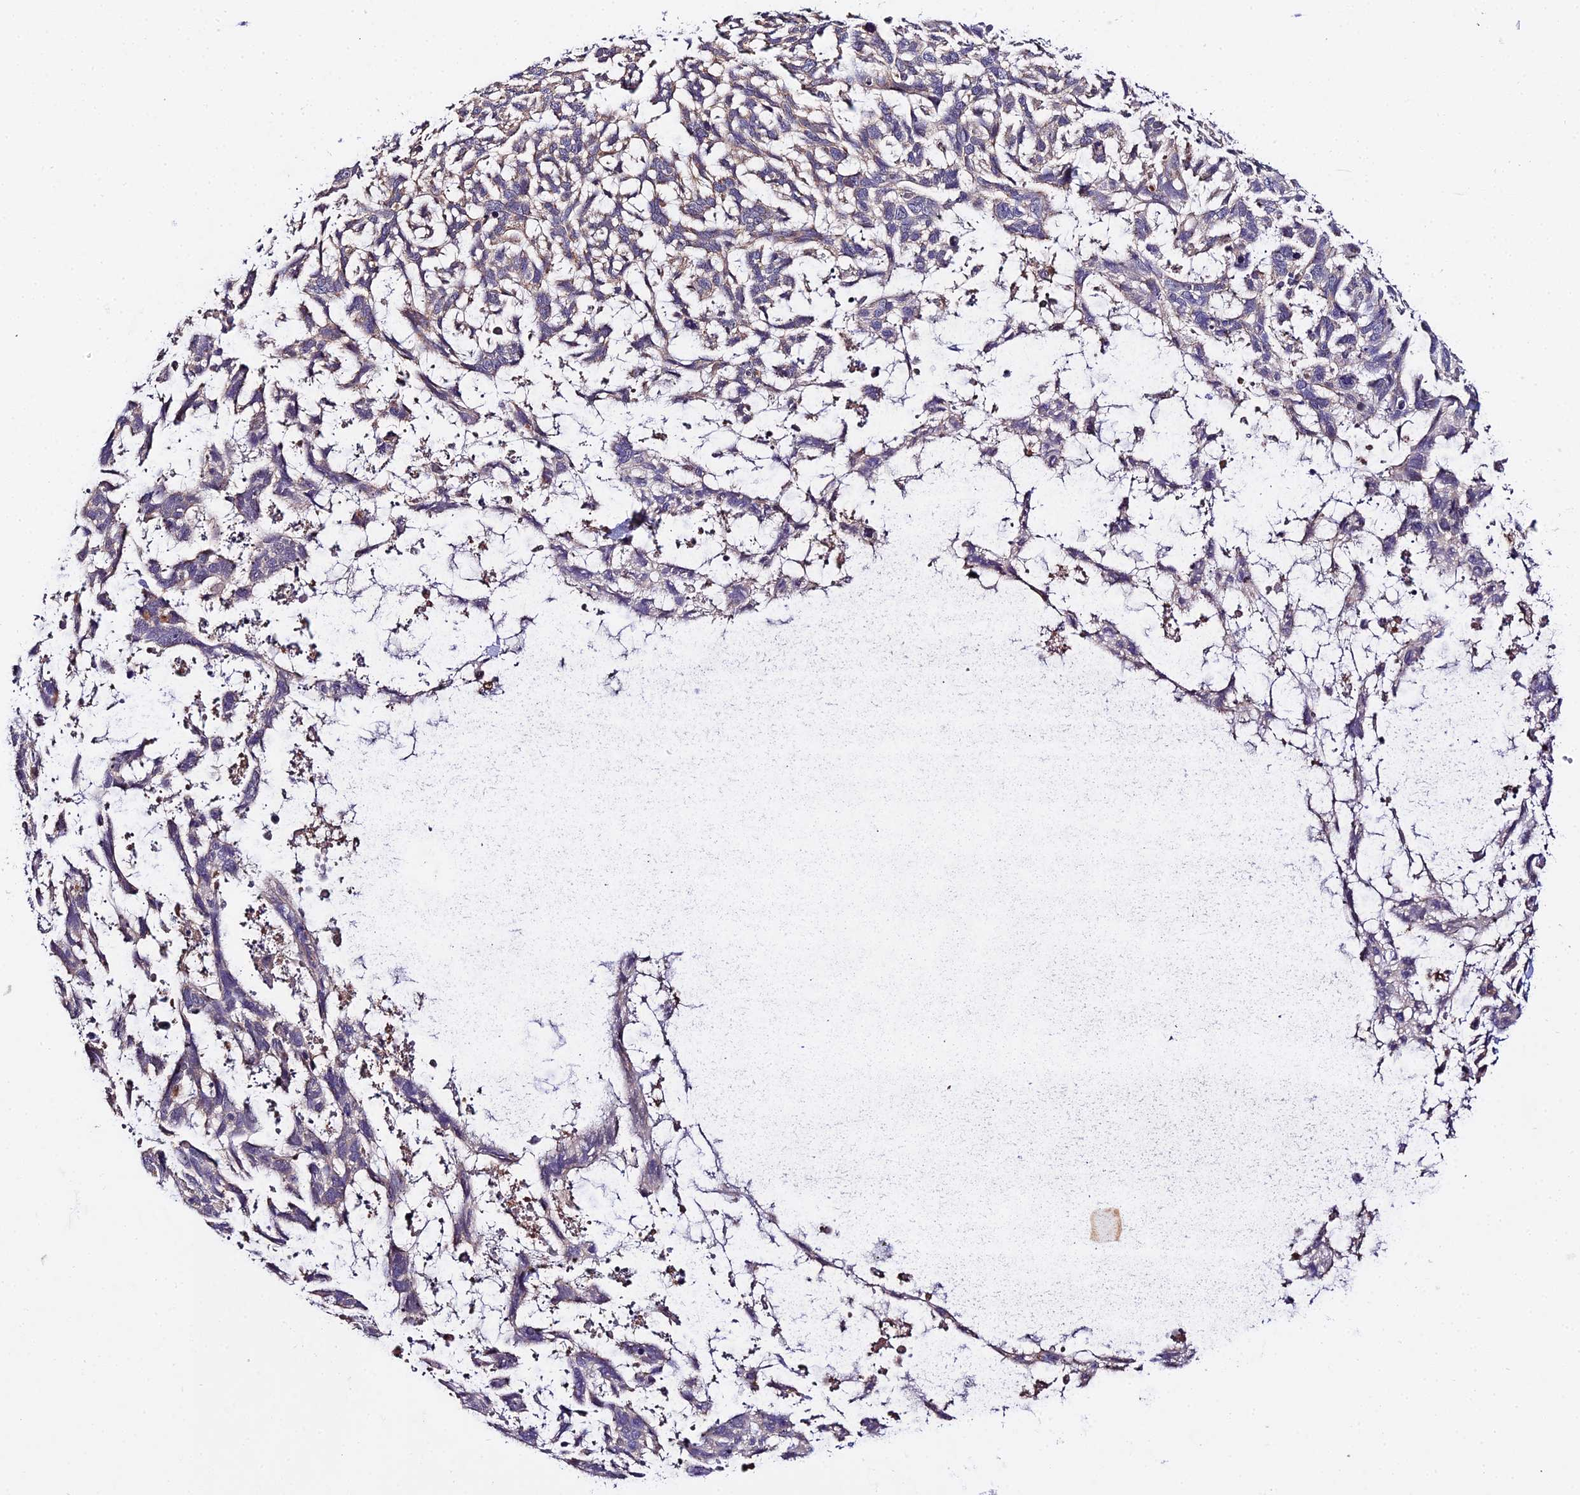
{"staining": {"intensity": "weak", "quantity": "25%-75%", "location": "cytoplasmic/membranous"}, "tissue": "skin cancer", "cell_type": "Tumor cells", "image_type": "cancer", "snomed": [{"axis": "morphology", "description": "Basal cell carcinoma"}, {"axis": "topography", "description": "Skin"}], "caption": "Protein expression analysis of skin cancer shows weak cytoplasmic/membranous expression in about 25%-75% of tumor cells.", "gene": "ZBED8", "patient": {"sex": "male", "age": 88}}